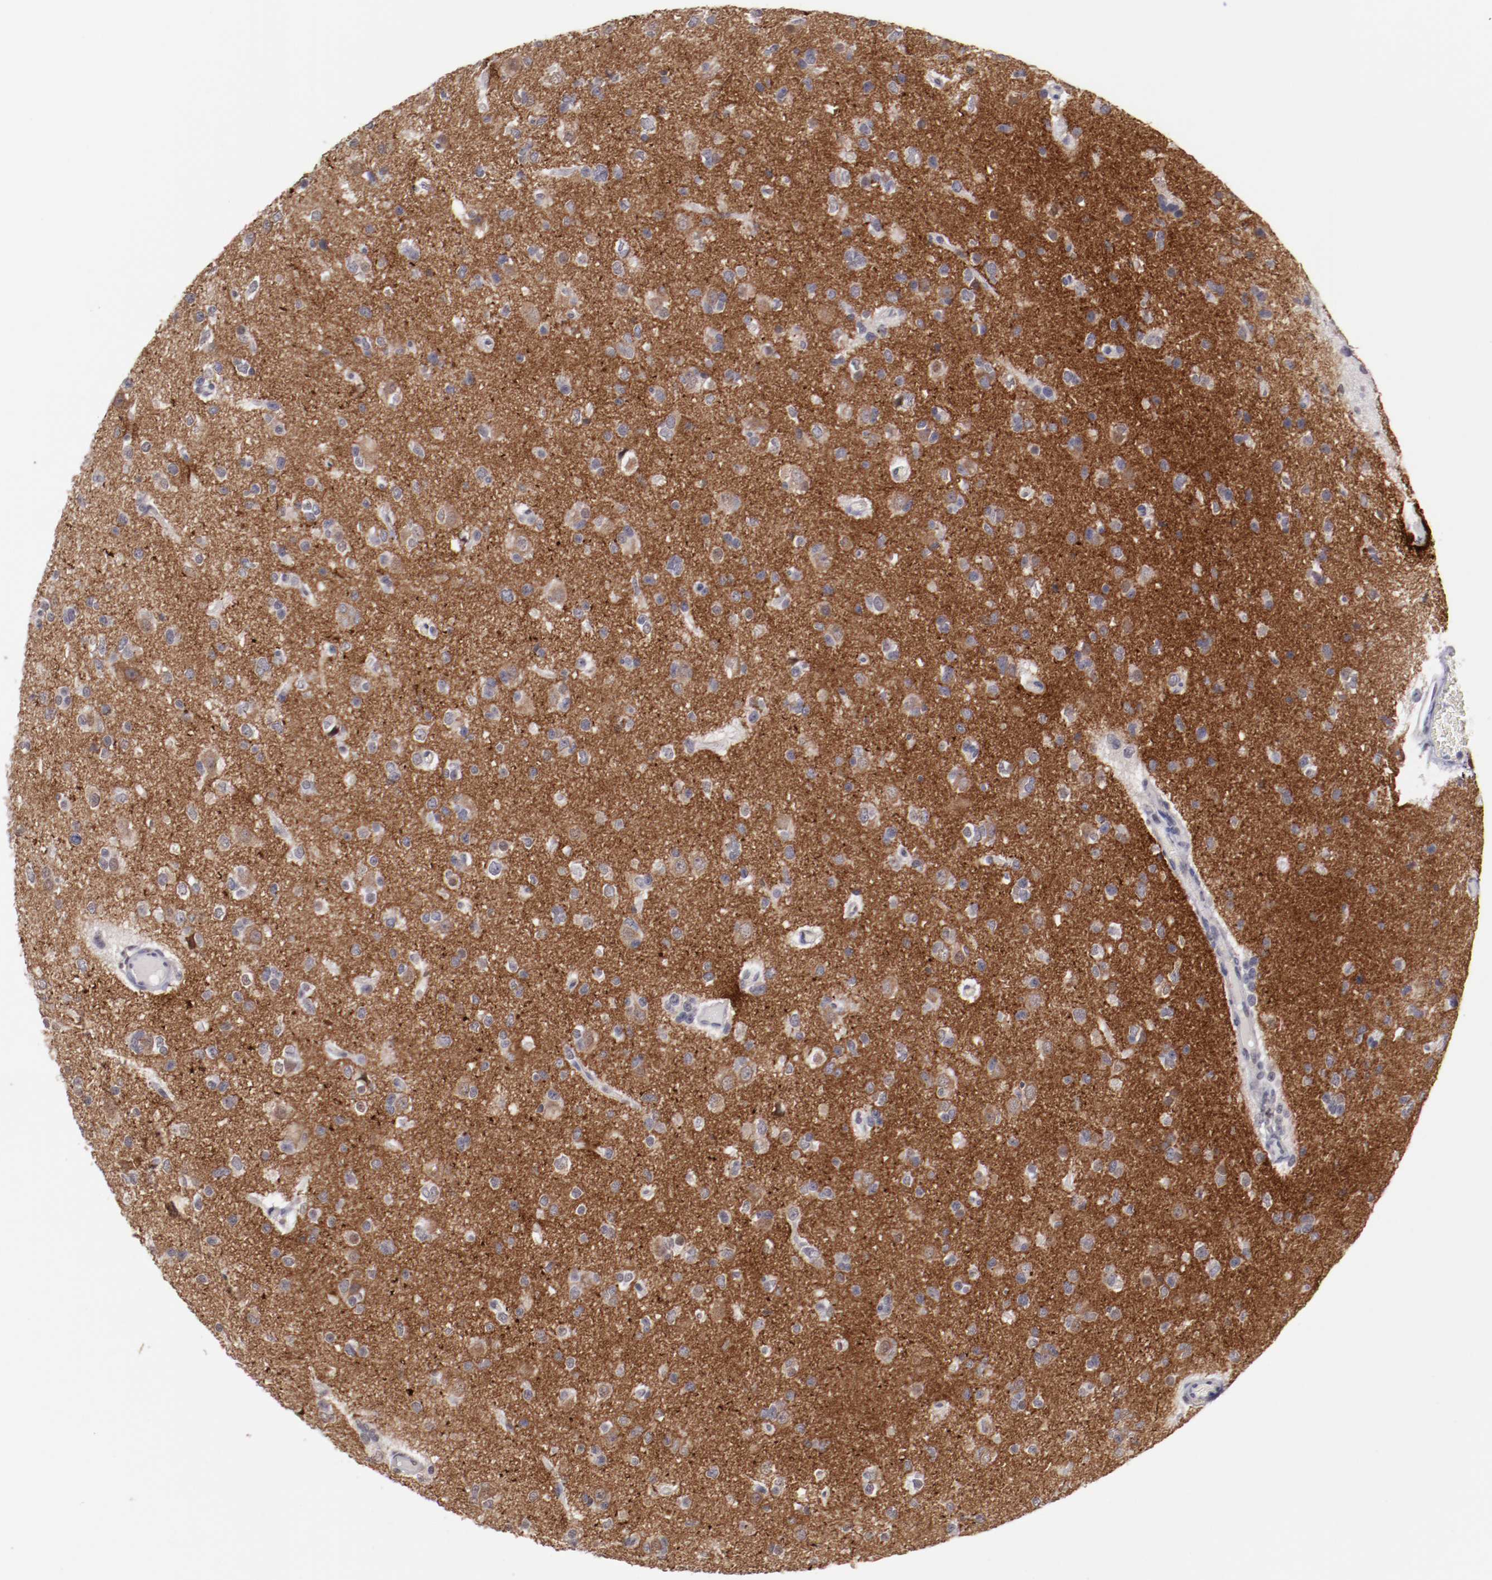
{"staining": {"intensity": "negative", "quantity": "none", "location": "none"}, "tissue": "glioma", "cell_type": "Tumor cells", "image_type": "cancer", "snomed": [{"axis": "morphology", "description": "Glioma, malignant, Low grade"}, {"axis": "topography", "description": "Brain"}], "caption": "The immunohistochemistry micrograph has no significant staining in tumor cells of glioma tissue.", "gene": "NRXN3", "patient": {"sex": "male", "age": 42}}